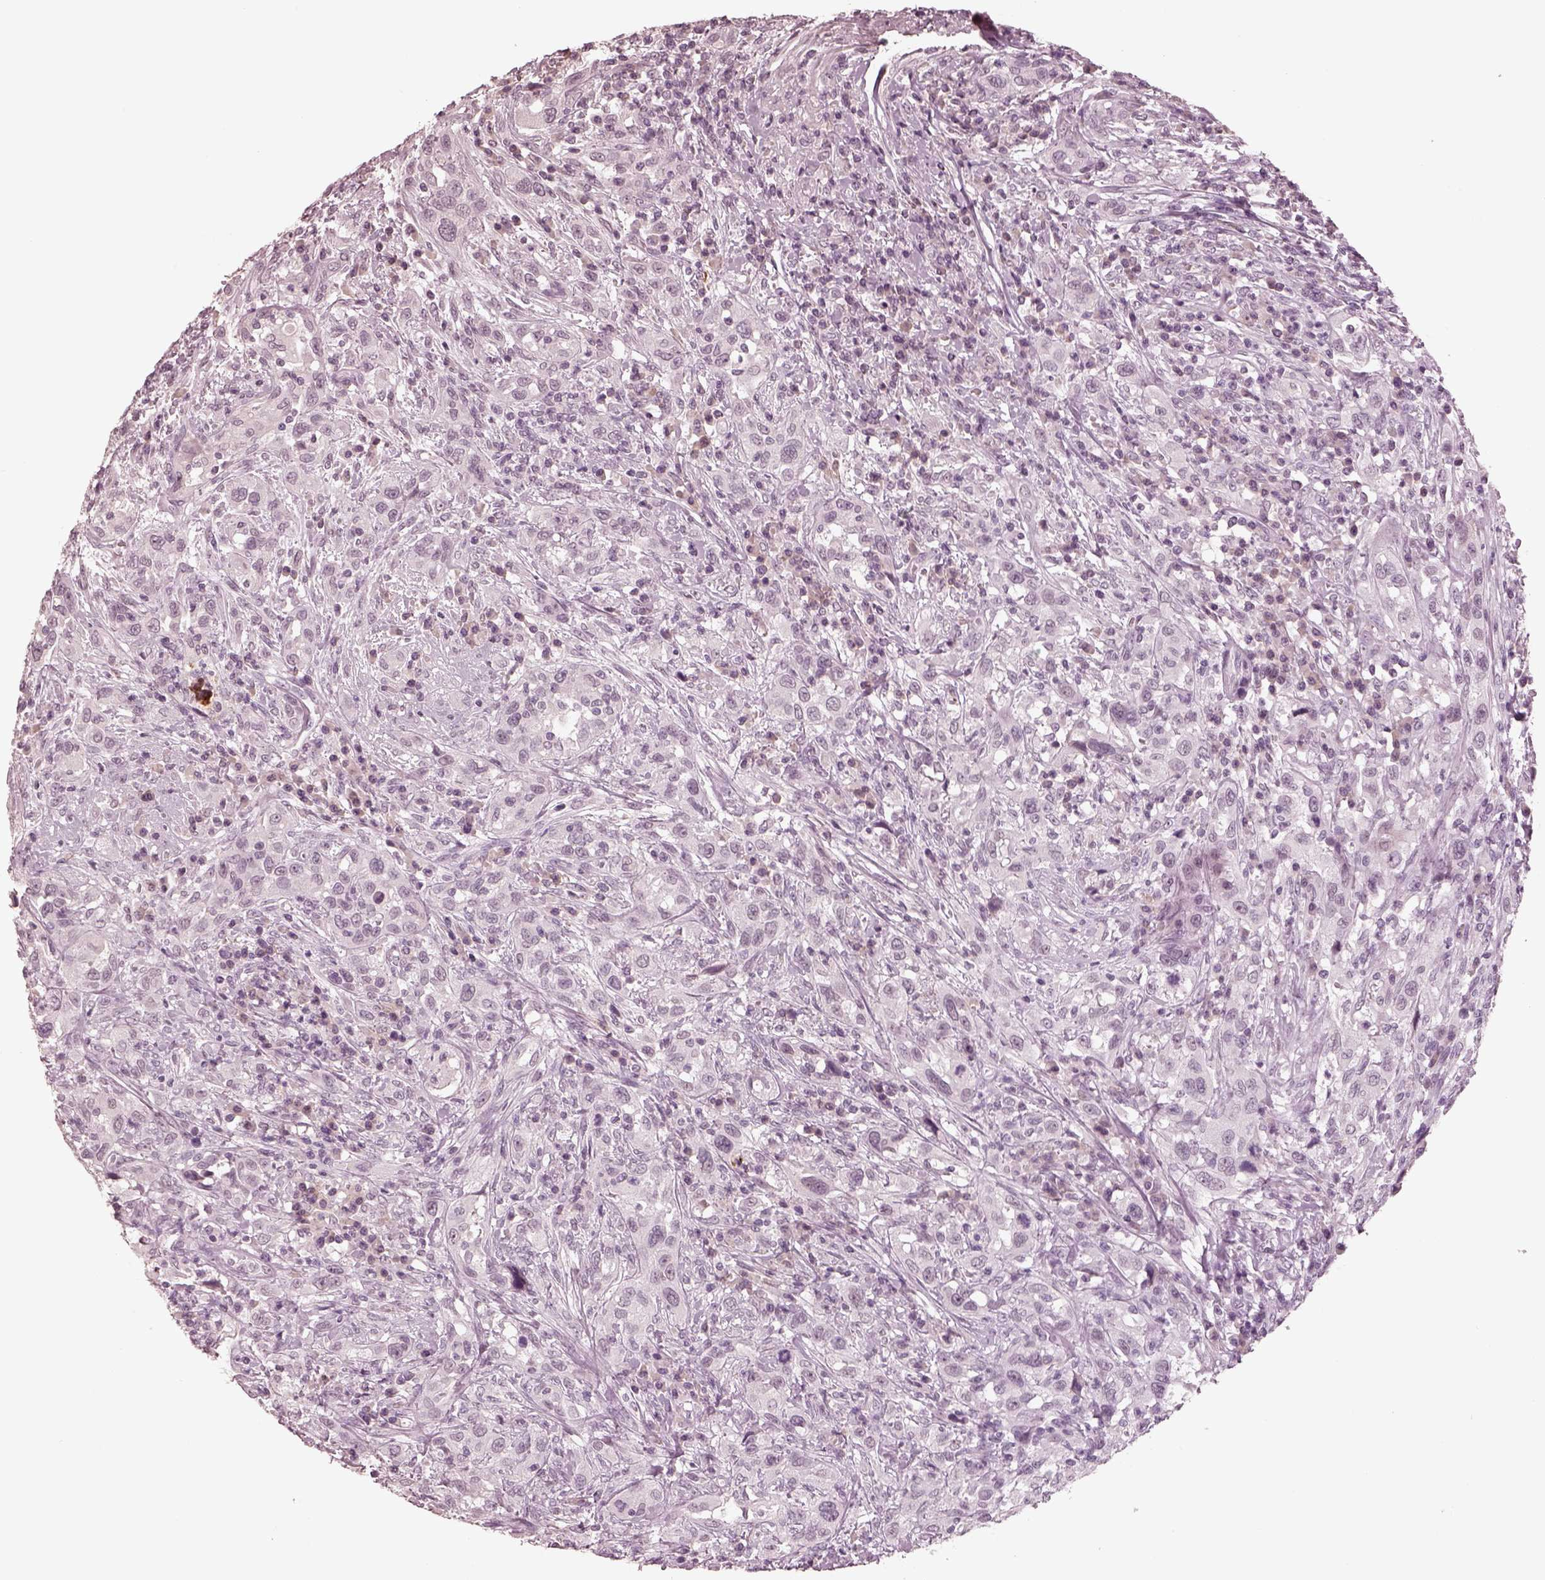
{"staining": {"intensity": "negative", "quantity": "none", "location": "none"}, "tissue": "urothelial cancer", "cell_type": "Tumor cells", "image_type": "cancer", "snomed": [{"axis": "morphology", "description": "Urothelial carcinoma, NOS"}, {"axis": "morphology", "description": "Urothelial carcinoma, High grade"}, {"axis": "topography", "description": "Urinary bladder"}], "caption": "A high-resolution photomicrograph shows IHC staining of urothelial cancer, which shows no significant positivity in tumor cells. (Brightfield microscopy of DAB immunohistochemistry at high magnification).", "gene": "KCNA2", "patient": {"sex": "female", "age": 64}}